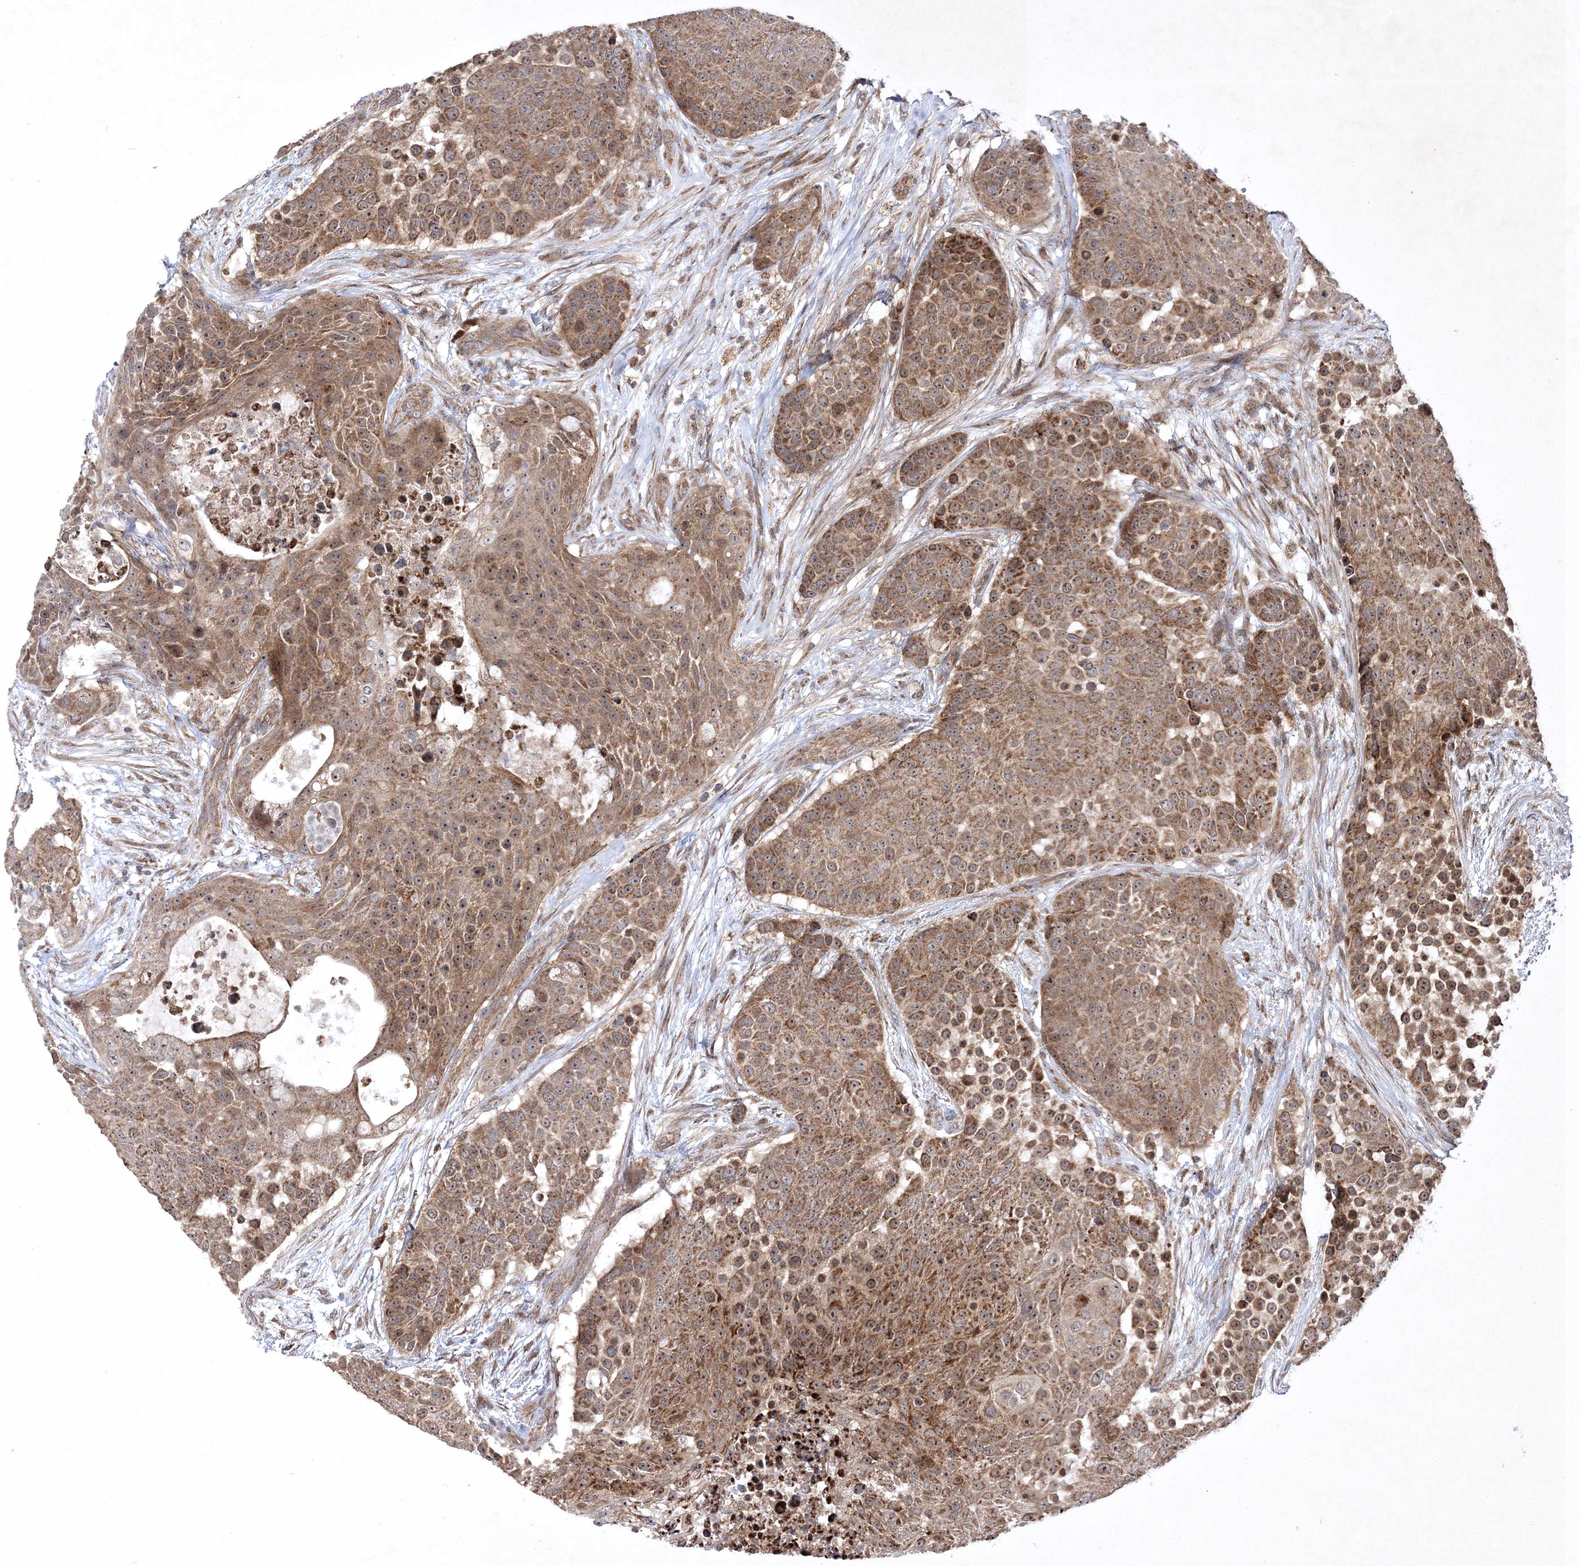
{"staining": {"intensity": "moderate", "quantity": ">75%", "location": "cytoplasmic/membranous,nuclear"}, "tissue": "urothelial cancer", "cell_type": "Tumor cells", "image_type": "cancer", "snomed": [{"axis": "morphology", "description": "Urothelial carcinoma, High grade"}, {"axis": "topography", "description": "Urinary bladder"}], "caption": "Urothelial cancer tissue displays moderate cytoplasmic/membranous and nuclear positivity in approximately >75% of tumor cells, visualized by immunohistochemistry.", "gene": "SCRN3", "patient": {"sex": "female", "age": 63}}